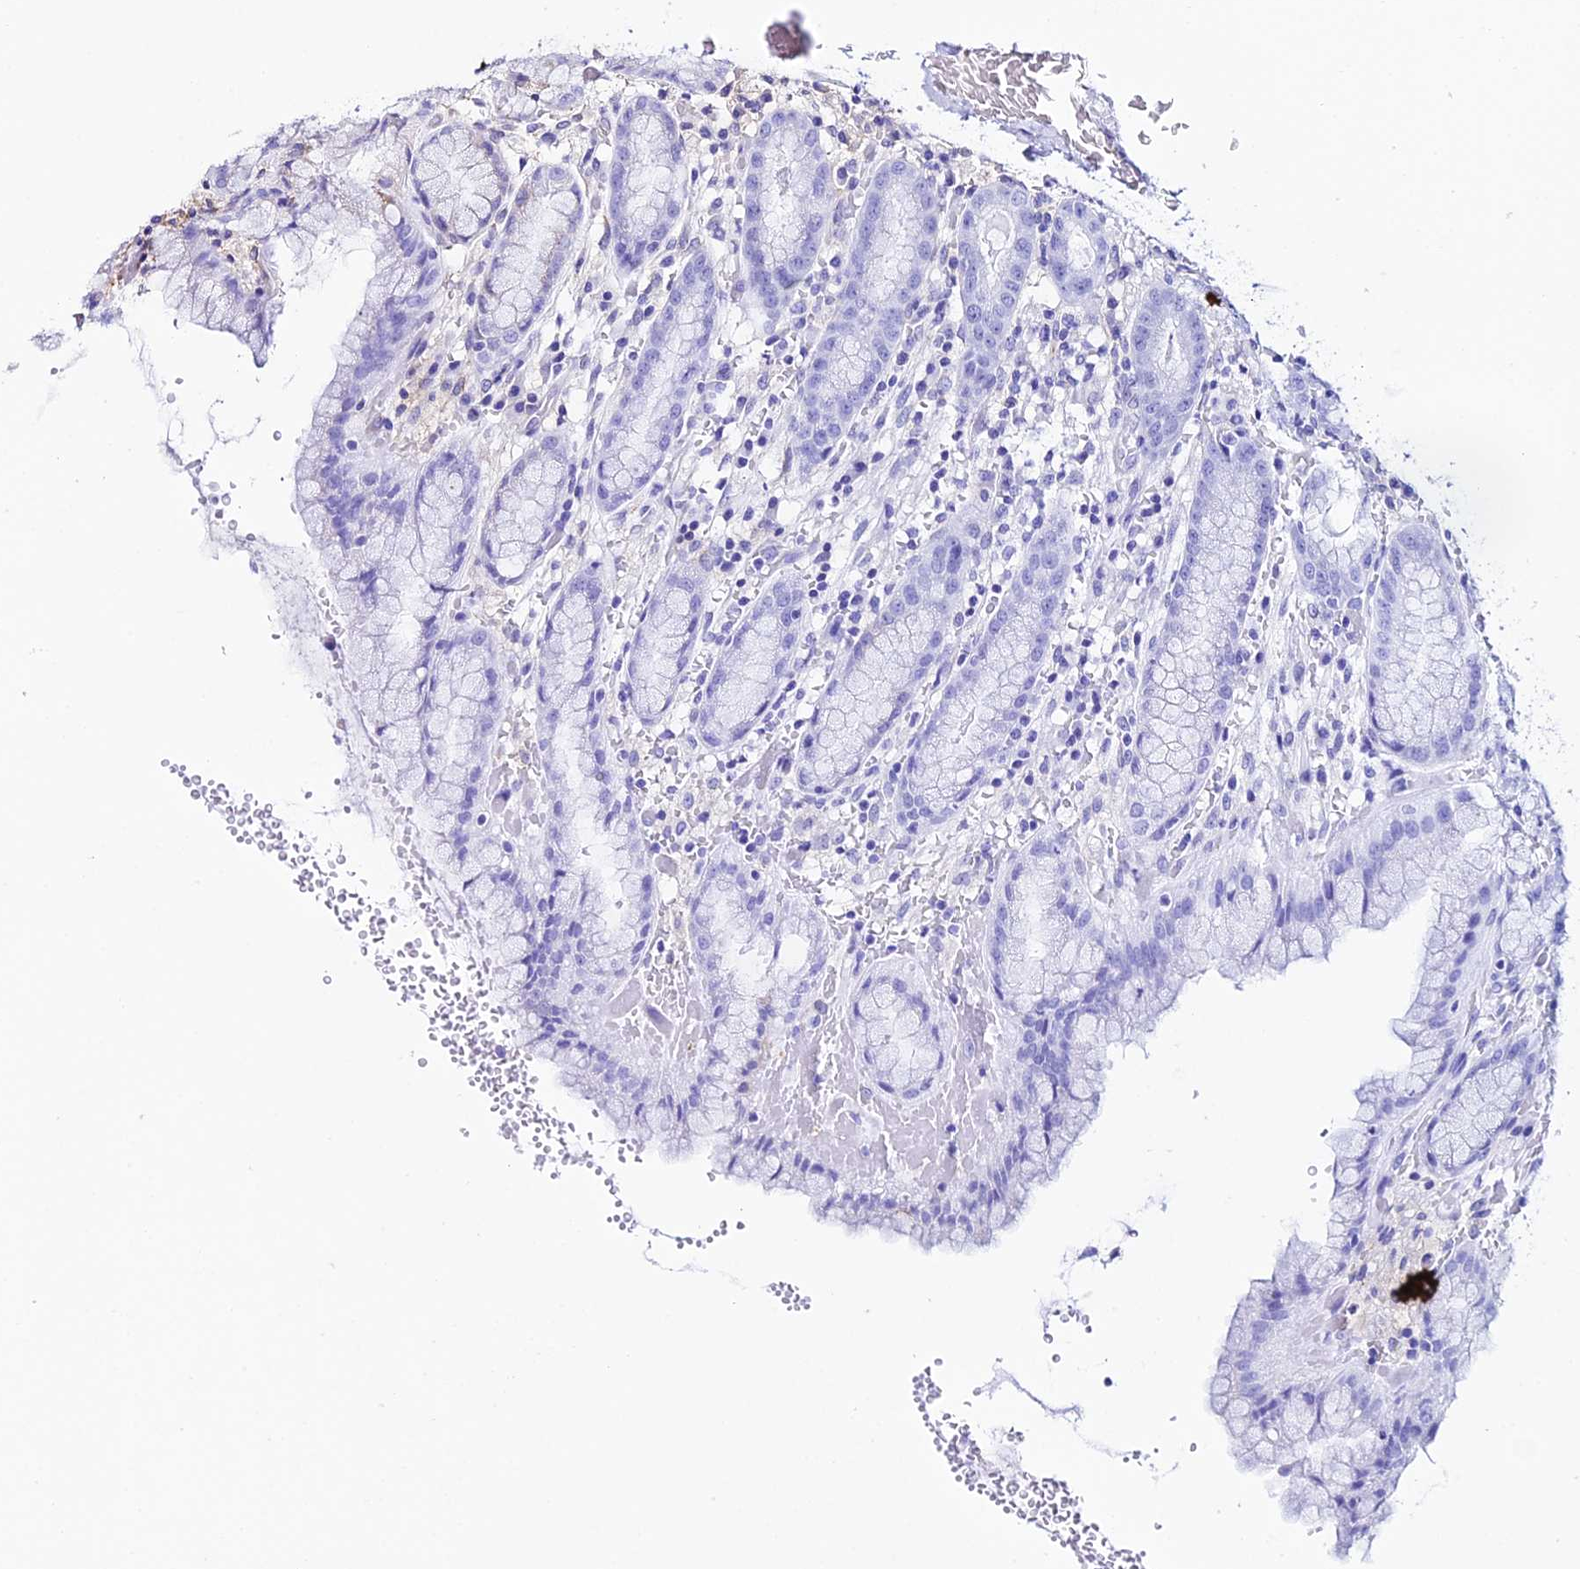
{"staining": {"intensity": "negative", "quantity": "none", "location": "none"}, "tissue": "stomach", "cell_type": "Glandular cells", "image_type": "normal", "snomed": [{"axis": "morphology", "description": "Normal tissue, NOS"}, {"axis": "topography", "description": "Stomach, upper"}], "caption": "Immunohistochemistry micrograph of normal human stomach stained for a protein (brown), which exhibits no staining in glandular cells.", "gene": "TRPV2", "patient": {"sex": "male", "age": 52}}